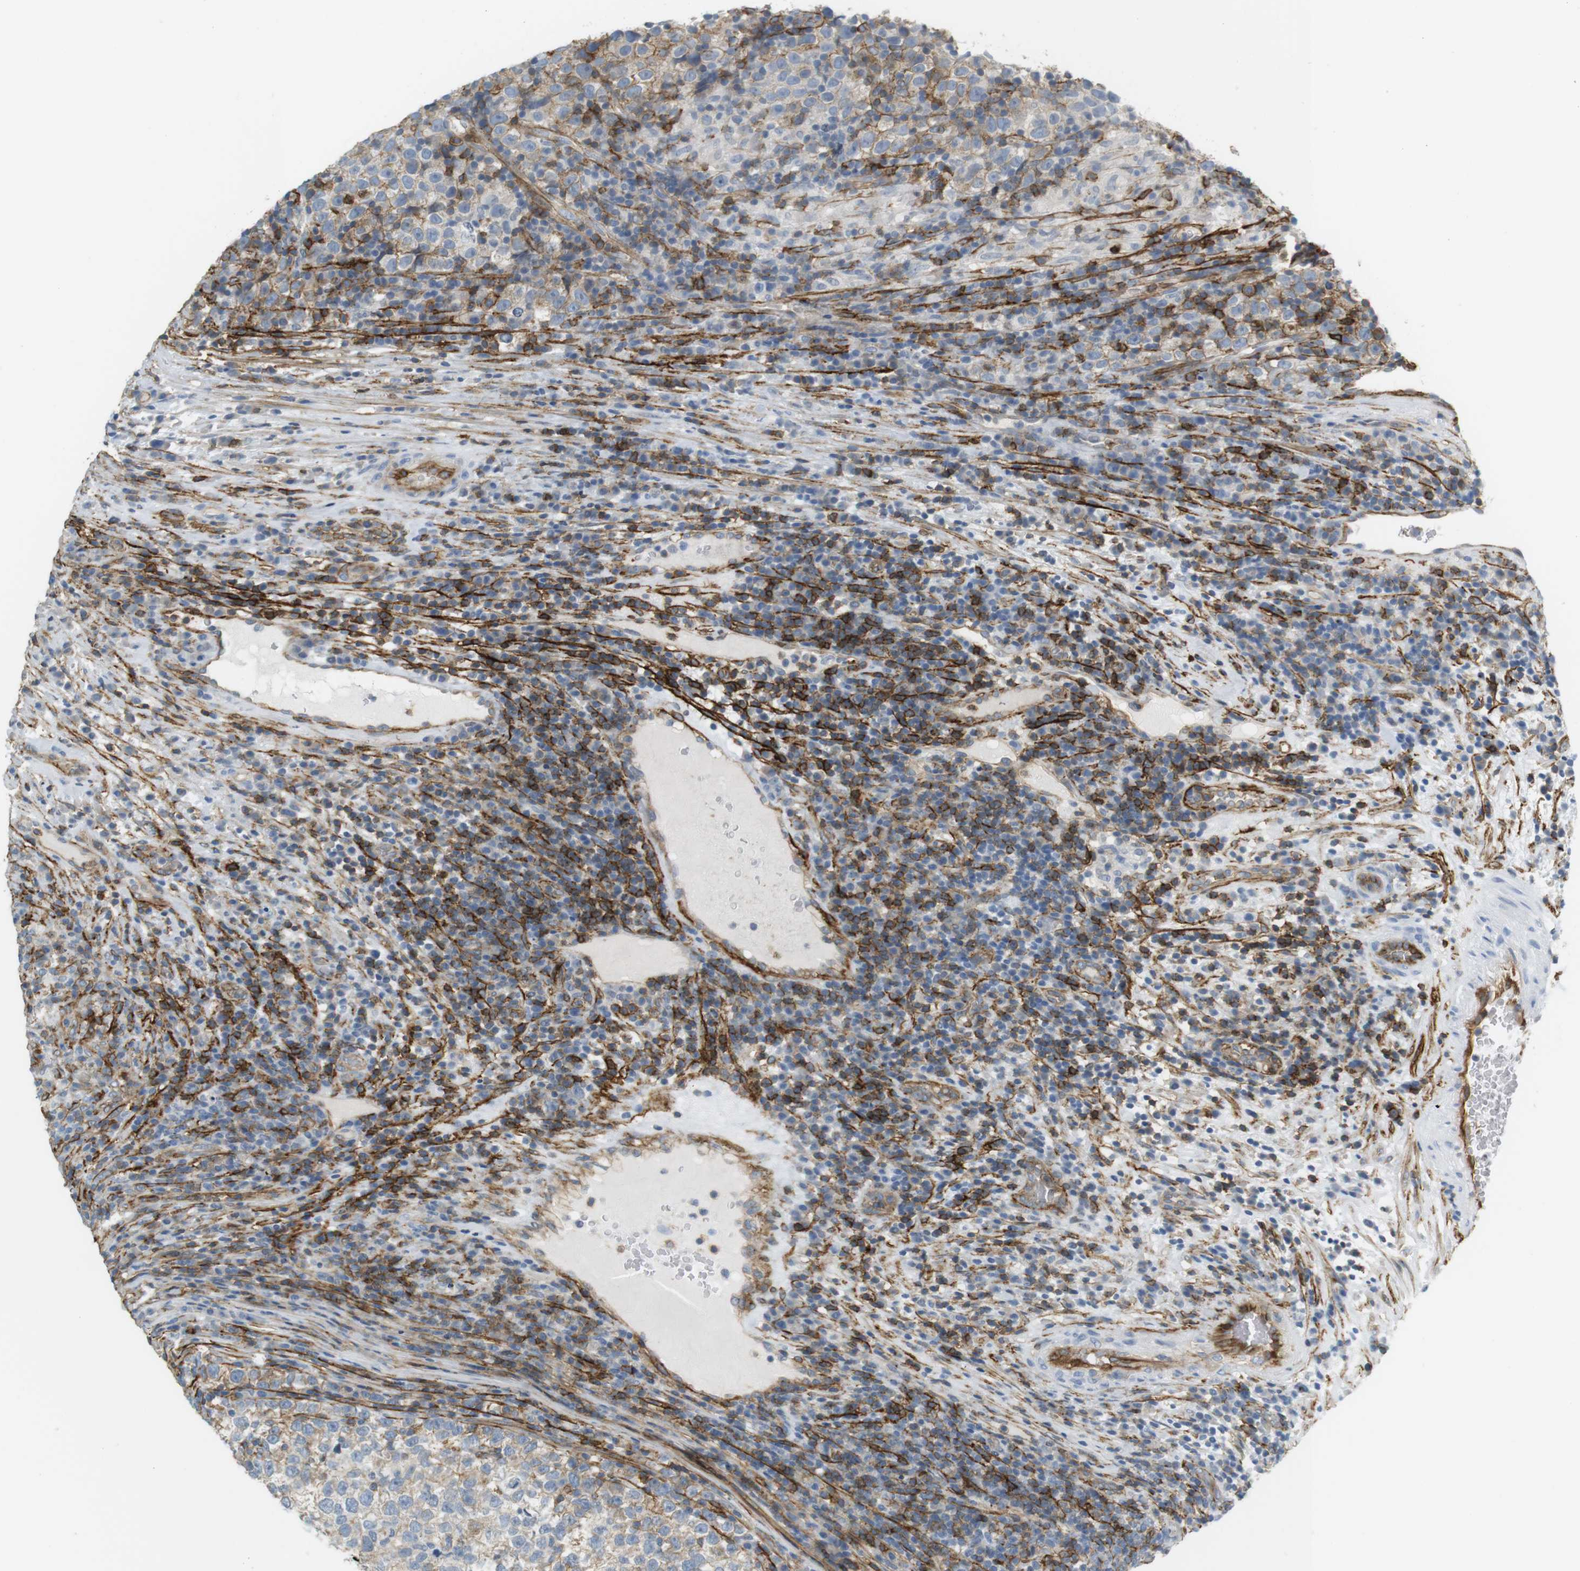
{"staining": {"intensity": "weak", "quantity": "<25%", "location": "cytoplasmic/membranous"}, "tissue": "testis cancer", "cell_type": "Tumor cells", "image_type": "cancer", "snomed": [{"axis": "morphology", "description": "Normal tissue, NOS"}, {"axis": "morphology", "description": "Seminoma, NOS"}, {"axis": "topography", "description": "Testis"}], "caption": "This is an immunohistochemistry image of human testis cancer (seminoma). There is no expression in tumor cells.", "gene": "F2R", "patient": {"sex": "male", "age": 43}}